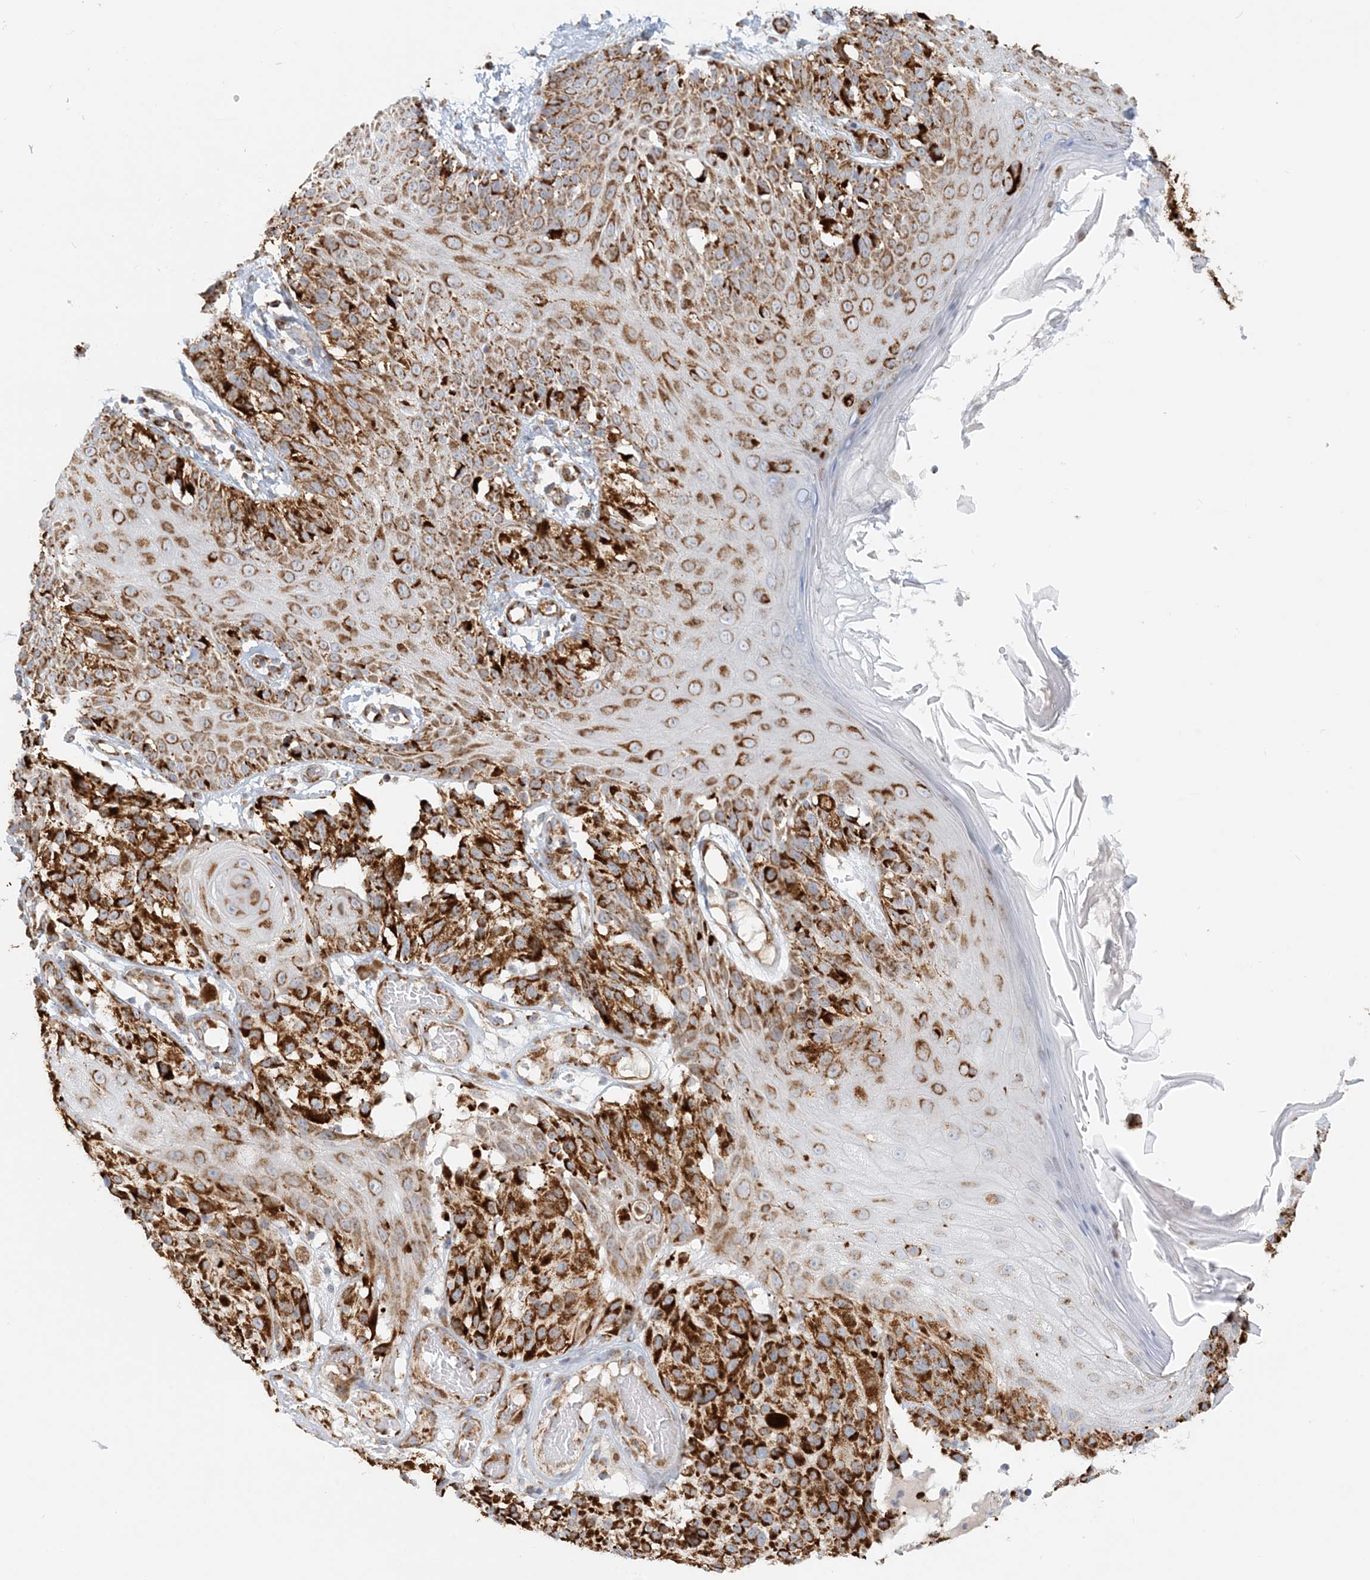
{"staining": {"intensity": "strong", "quantity": ">75%", "location": "cytoplasmic/membranous"}, "tissue": "melanoma", "cell_type": "Tumor cells", "image_type": "cancer", "snomed": [{"axis": "morphology", "description": "Malignant melanoma, NOS"}, {"axis": "topography", "description": "Skin"}], "caption": "This photomicrograph reveals malignant melanoma stained with immunohistochemistry to label a protein in brown. The cytoplasmic/membranous of tumor cells show strong positivity for the protein. Nuclei are counter-stained blue.", "gene": "COA3", "patient": {"sex": "male", "age": 83}}